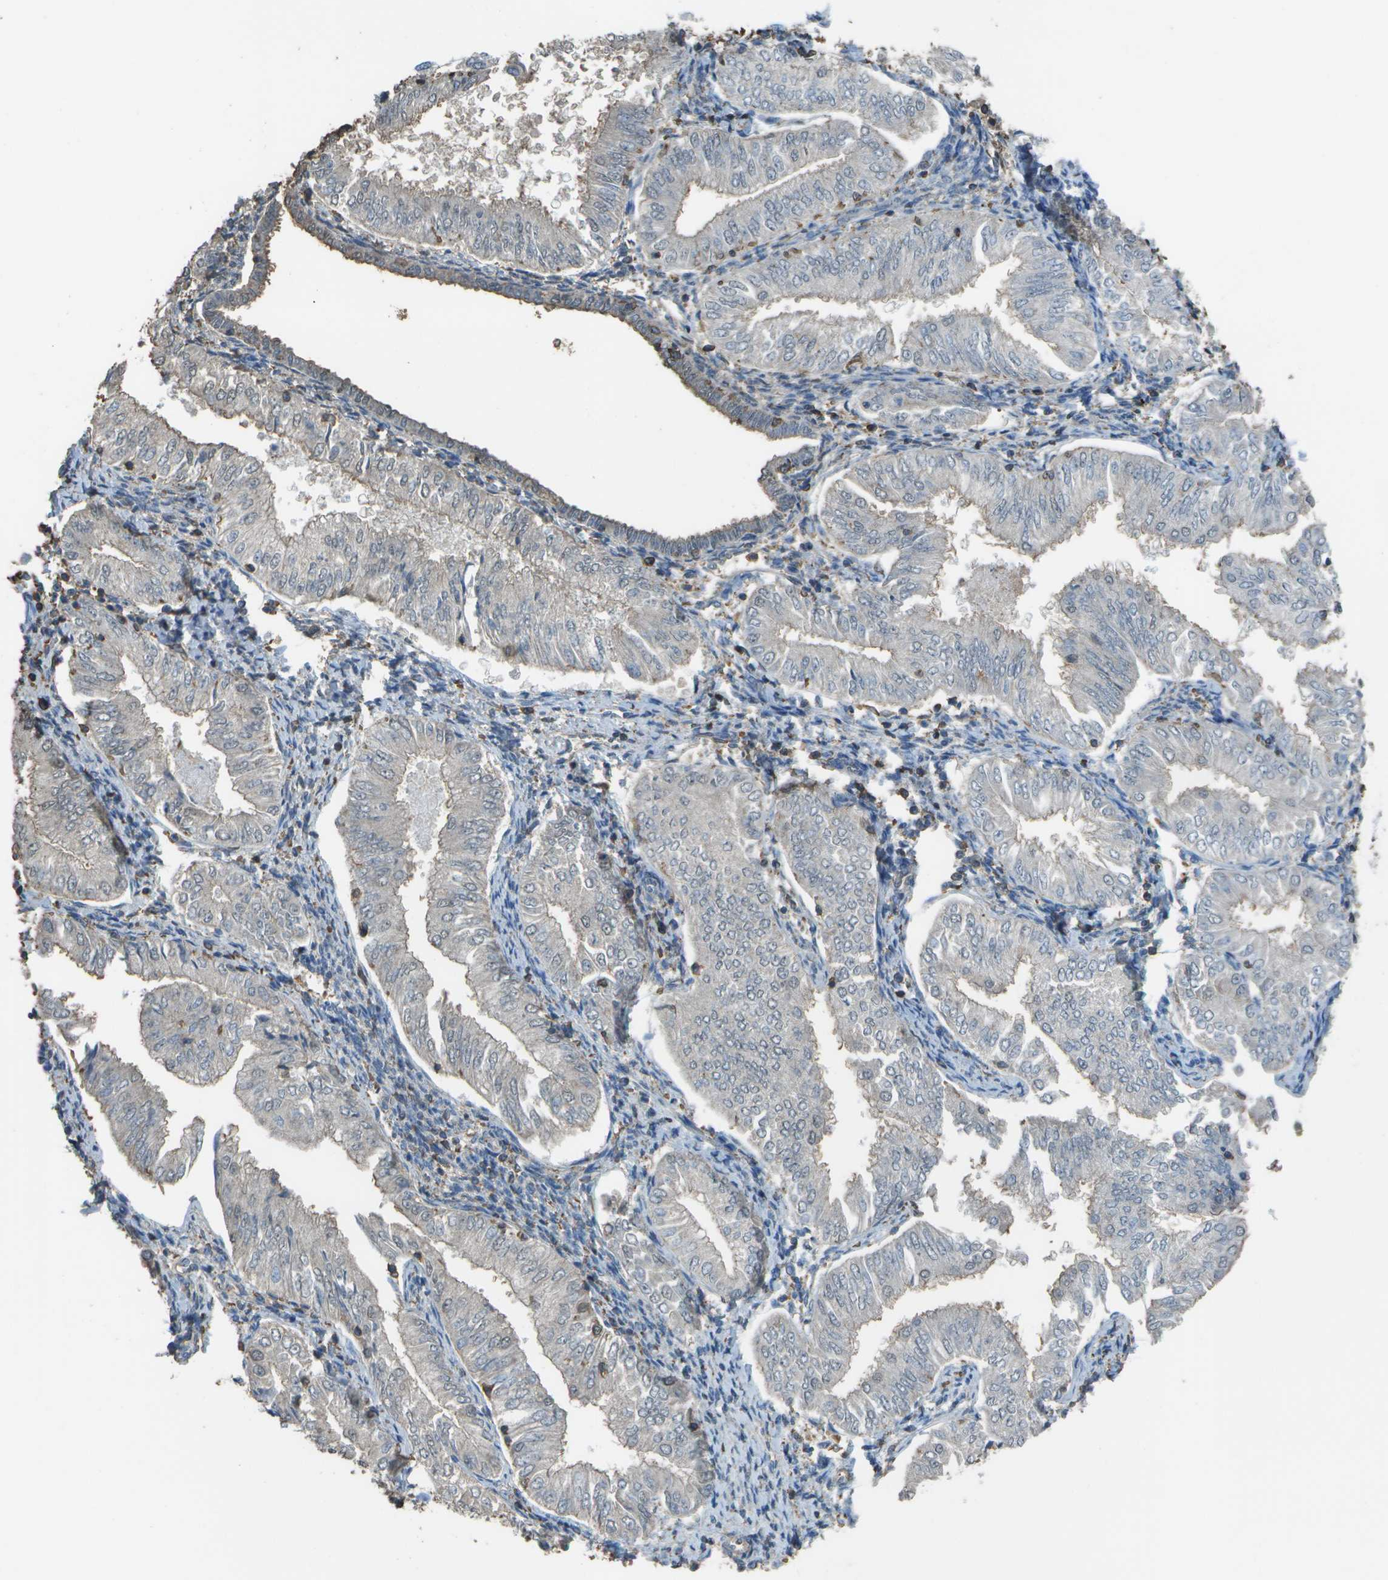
{"staining": {"intensity": "weak", "quantity": "<25%", "location": "cytoplasmic/membranous"}, "tissue": "endometrial cancer", "cell_type": "Tumor cells", "image_type": "cancer", "snomed": [{"axis": "morphology", "description": "Adenocarcinoma, NOS"}, {"axis": "topography", "description": "Endometrium"}], "caption": "Human endometrial adenocarcinoma stained for a protein using immunohistochemistry (IHC) displays no positivity in tumor cells.", "gene": "CYP4F11", "patient": {"sex": "female", "age": 53}}